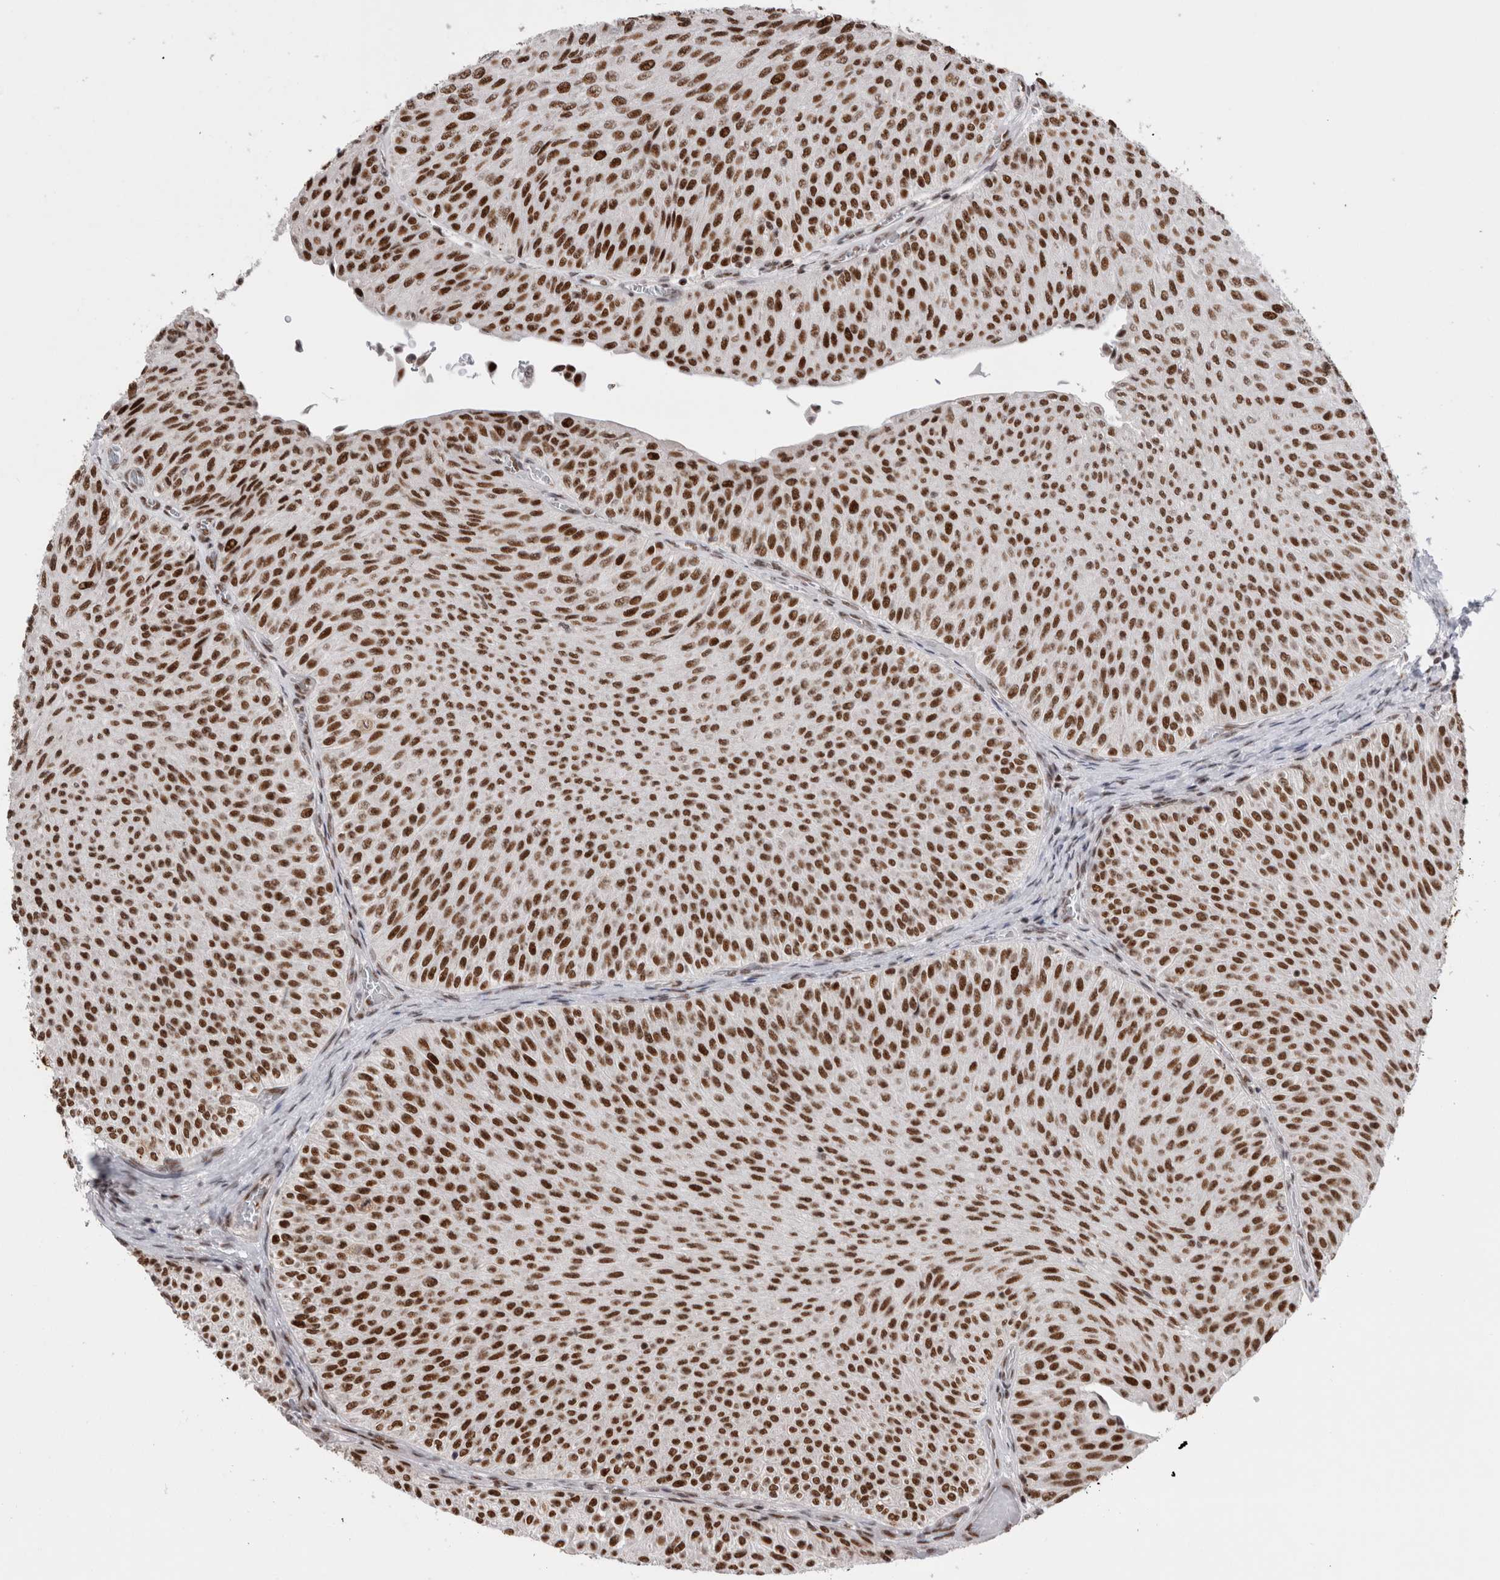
{"staining": {"intensity": "strong", "quantity": ">75%", "location": "nuclear"}, "tissue": "urothelial cancer", "cell_type": "Tumor cells", "image_type": "cancer", "snomed": [{"axis": "morphology", "description": "Urothelial carcinoma, Low grade"}, {"axis": "topography", "description": "Urinary bladder"}], "caption": "IHC image of neoplastic tissue: human urothelial cancer stained using immunohistochemistry exhibits high levels of strong protein expression localized specifically in the nuclear of tumor cells, appearing as a nuclear brown color.", "gene": "EYA2", "patient": {"sex": "male", "age": 78}}